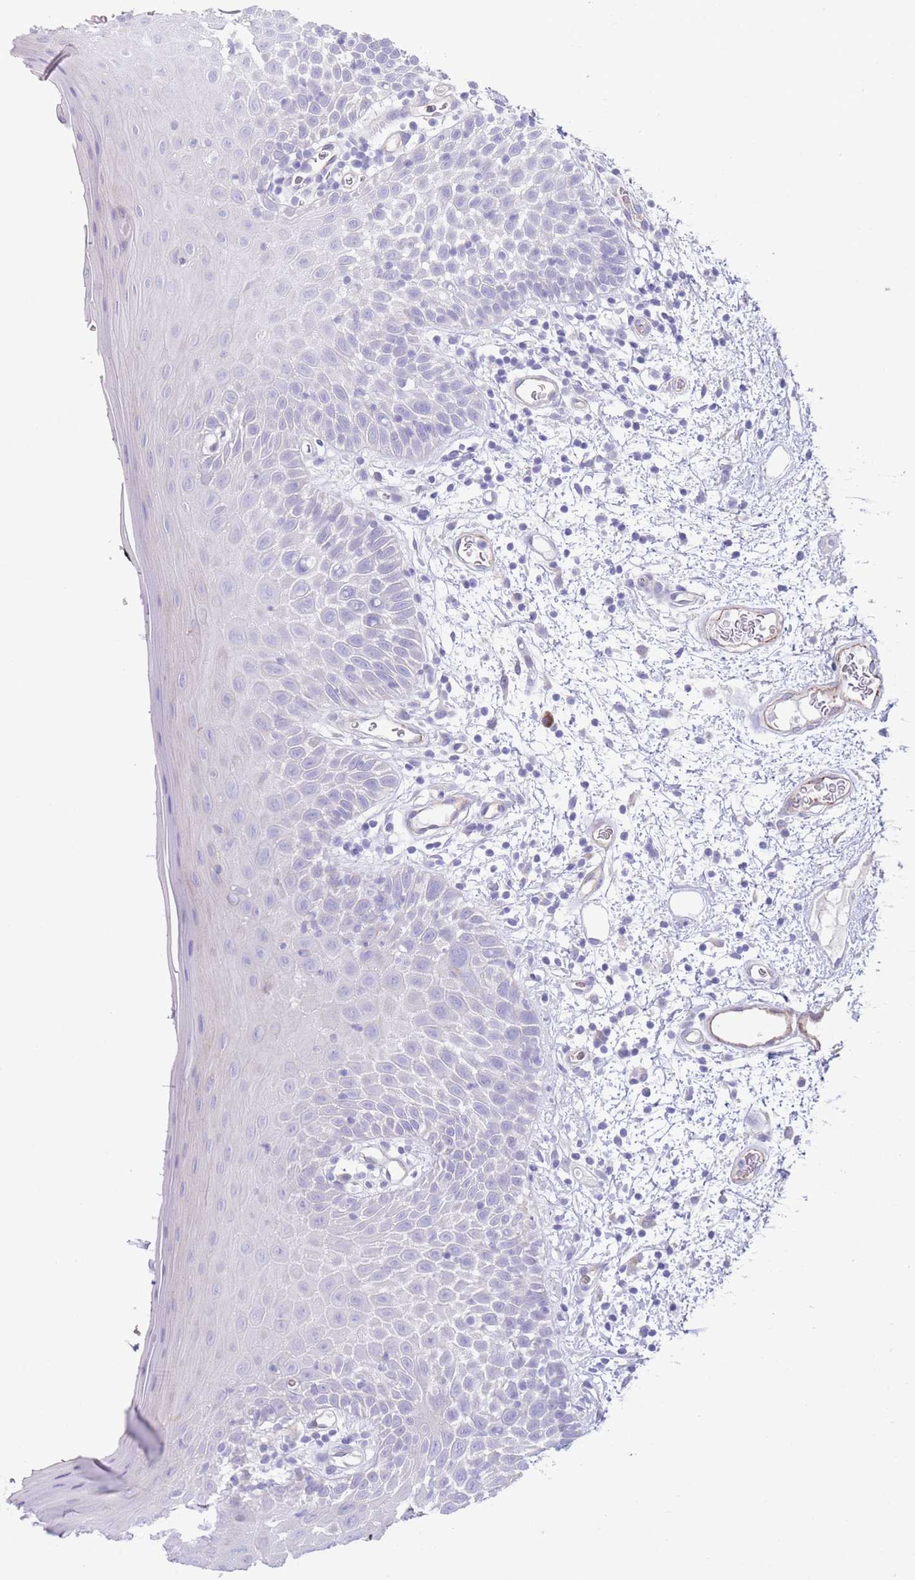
{"staining": {"intensity": "negative", "quantity": "none", "location": "none"}, "tissue": "oral mucosa", "cell_type": "Squamous epithelial cells", "image_type": "normal", "snomed": [{"axis": "morphology", "description": "Normal tissue, NOS"}, {"axis": "morphology", "description": "Squamous cell carcinoma, NOS"}, {"axis": "topography", "description": "Oral tissue"}, {"axis": "topography", "description": "Tounge, NOS"}, {"axis": "topography", "description": "Head-Neck"}], "caption": "Immunohistochemistry photomicrograph of benign oral mucosa: oral mucosa stained with DAB reveals no significant protein expression in squamous epithelial cells. The staining is performed using DAB brown chromogen with nuclei counter-stained in using hematoxylin.", "gene": "DET1", "patient": {"sex": "male", "age": 76}}